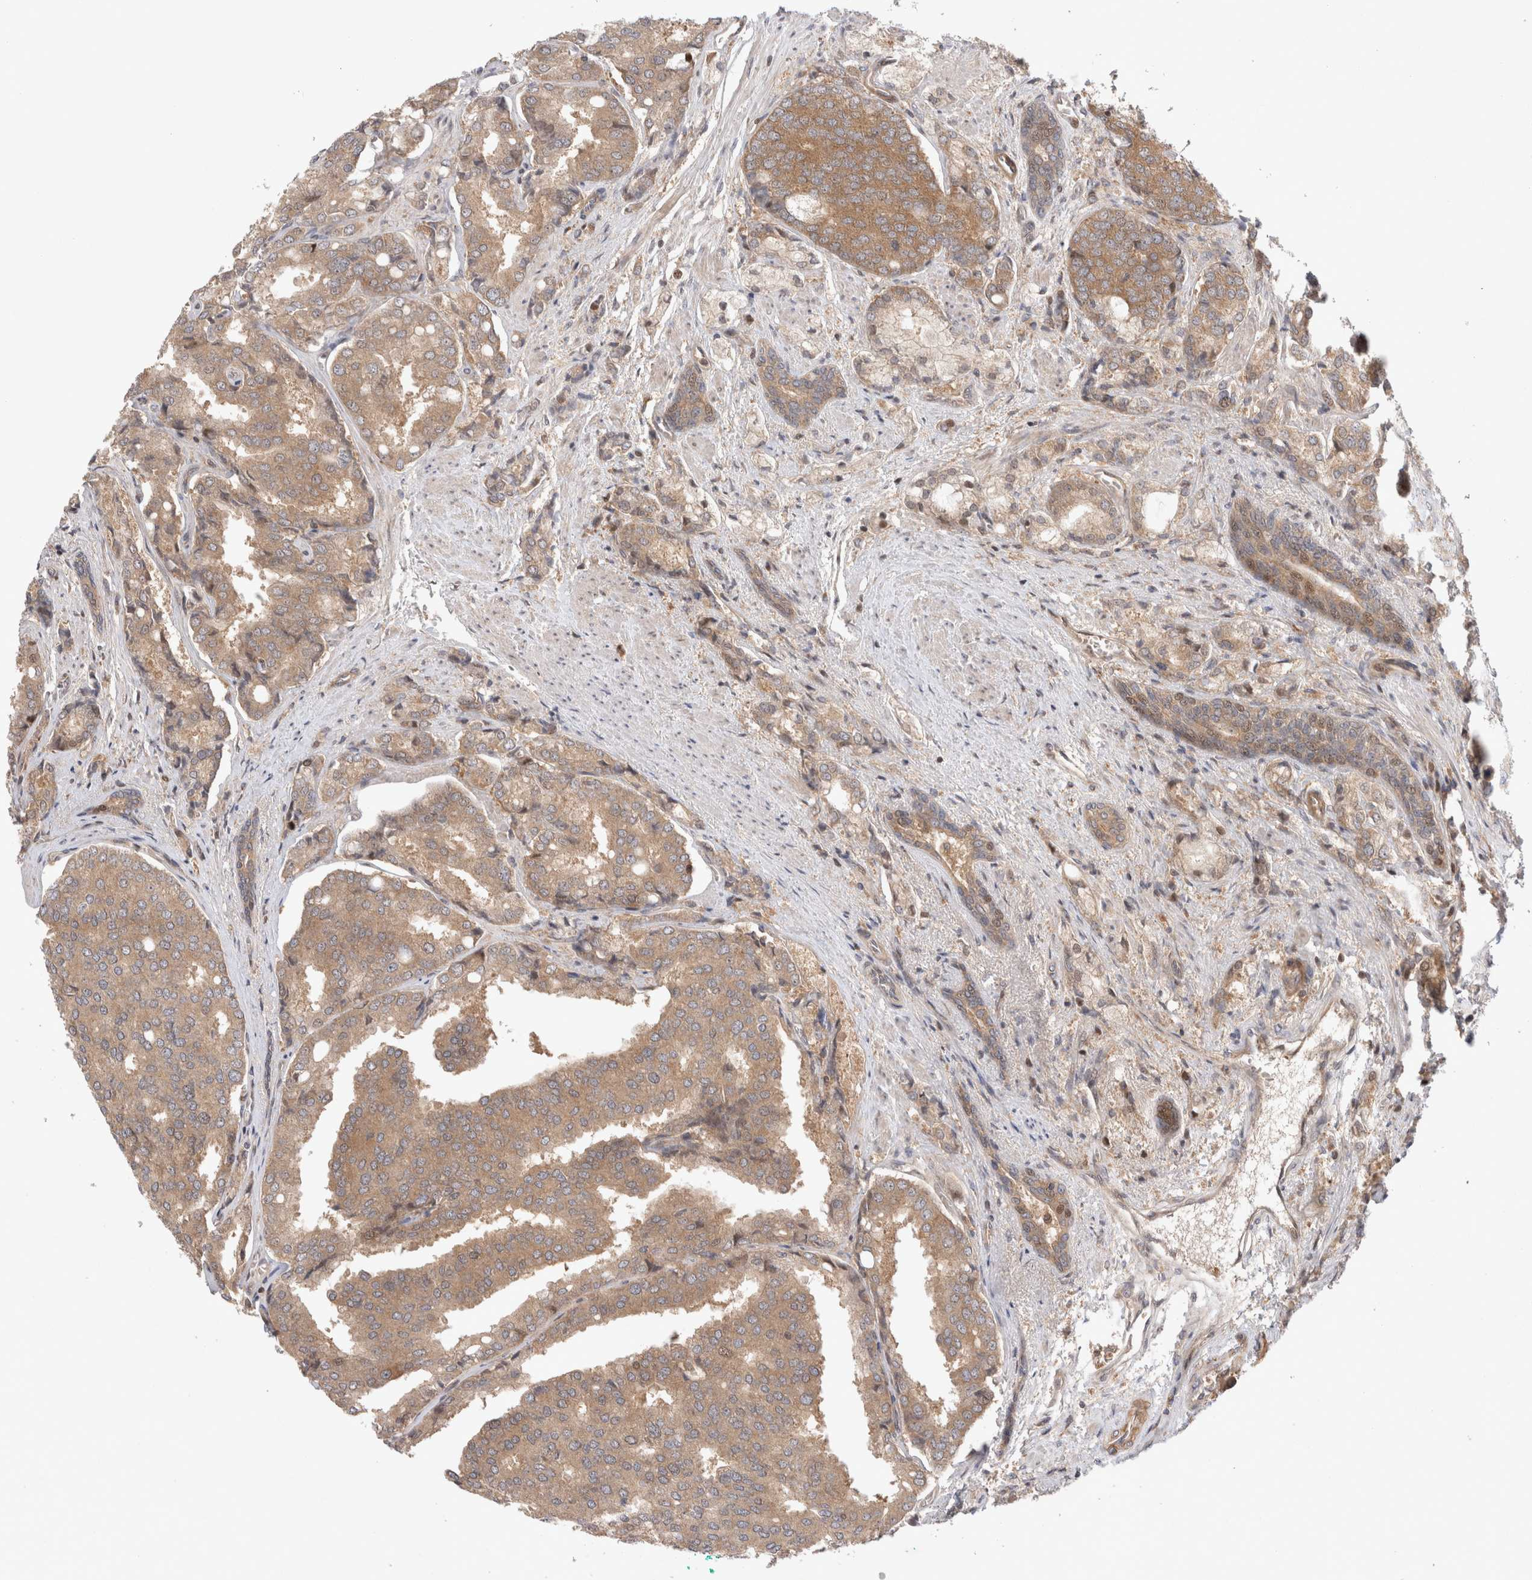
{"staining": {"intensity": "moderate", "quantity": ">75%", "location": "cytoplasmic/membranous"}, "tissue": "prostate cancer", "cell_type": "Tumor cells", "image_type": "cancer", "snomed": [{"axis": "morphology", "description": "Adenocarcinoma, High grade"}, {"axis": "topography", "description": "Prostate"}], "caption": "Immunohistochemical staining of prostate cancer (adenocarcinoma (high-grade)) displays medium levels of moderate cytoplasmic/membranous protein expression in about >75% of tumor cells. (DAB = brown stain, brightfield microscopy at high magnification).", "gene": "HTT", "patient": {"sex": "male", "age": 50}}